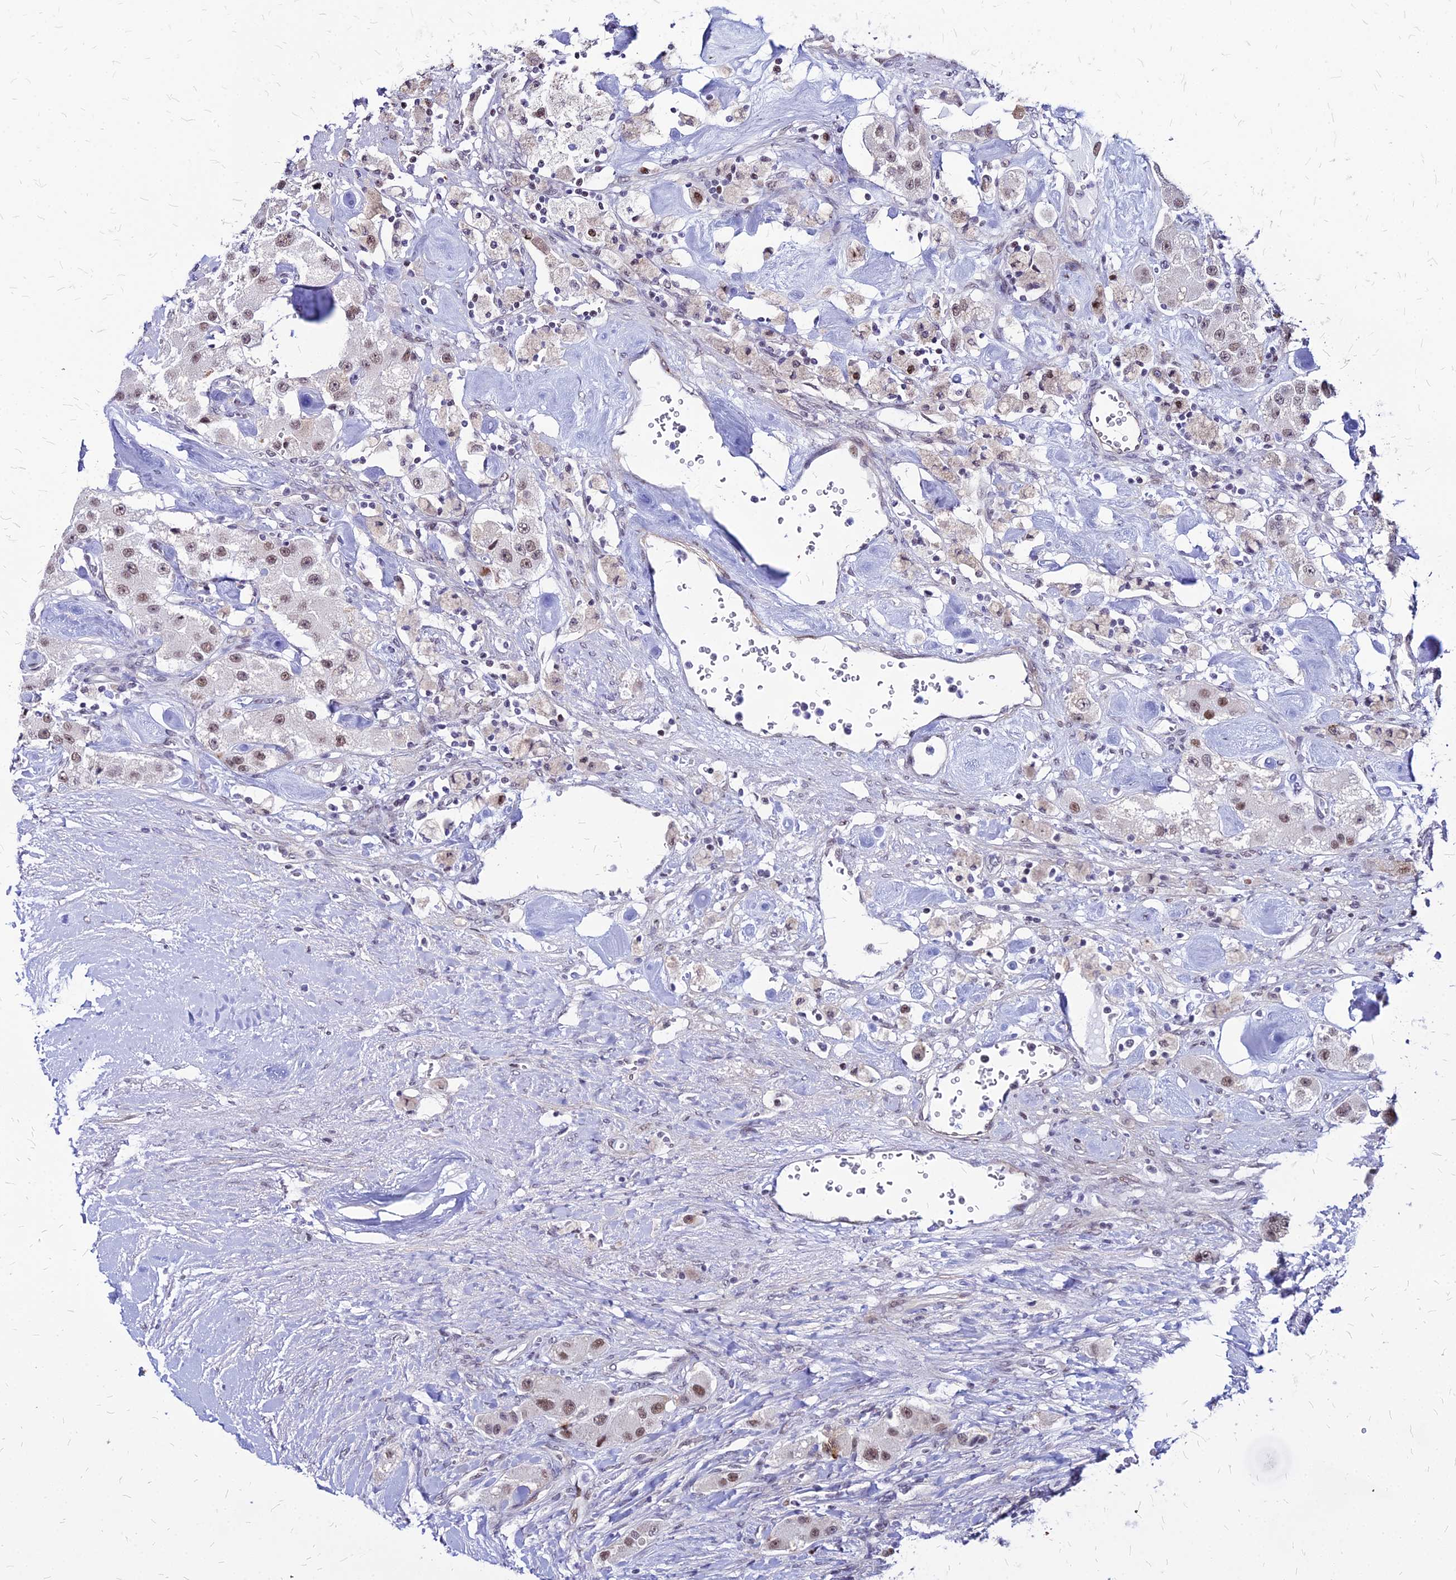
{"staining": {"intensity": "moderate", "quantity": ">75%", "location": "nuclear"}, "tissue": "carcinoid", "cell_type": "Tumor cells", "image_type": "cancer", "snomed": [{"axis": "morphology", "description": "Carcinoid, malignant, NOS"}, {"axis": "topography", "description": "Pancreas"}], "caption": "Protein expression analysis of carcinoid (malignant) reveals moderate nuclear staining in approximately >75% of tumor cells. (DAB IHC with brightfield microscopy, high magnification).", "gene": "FDX2", "patient": {"sex": "male", "age": 41}}